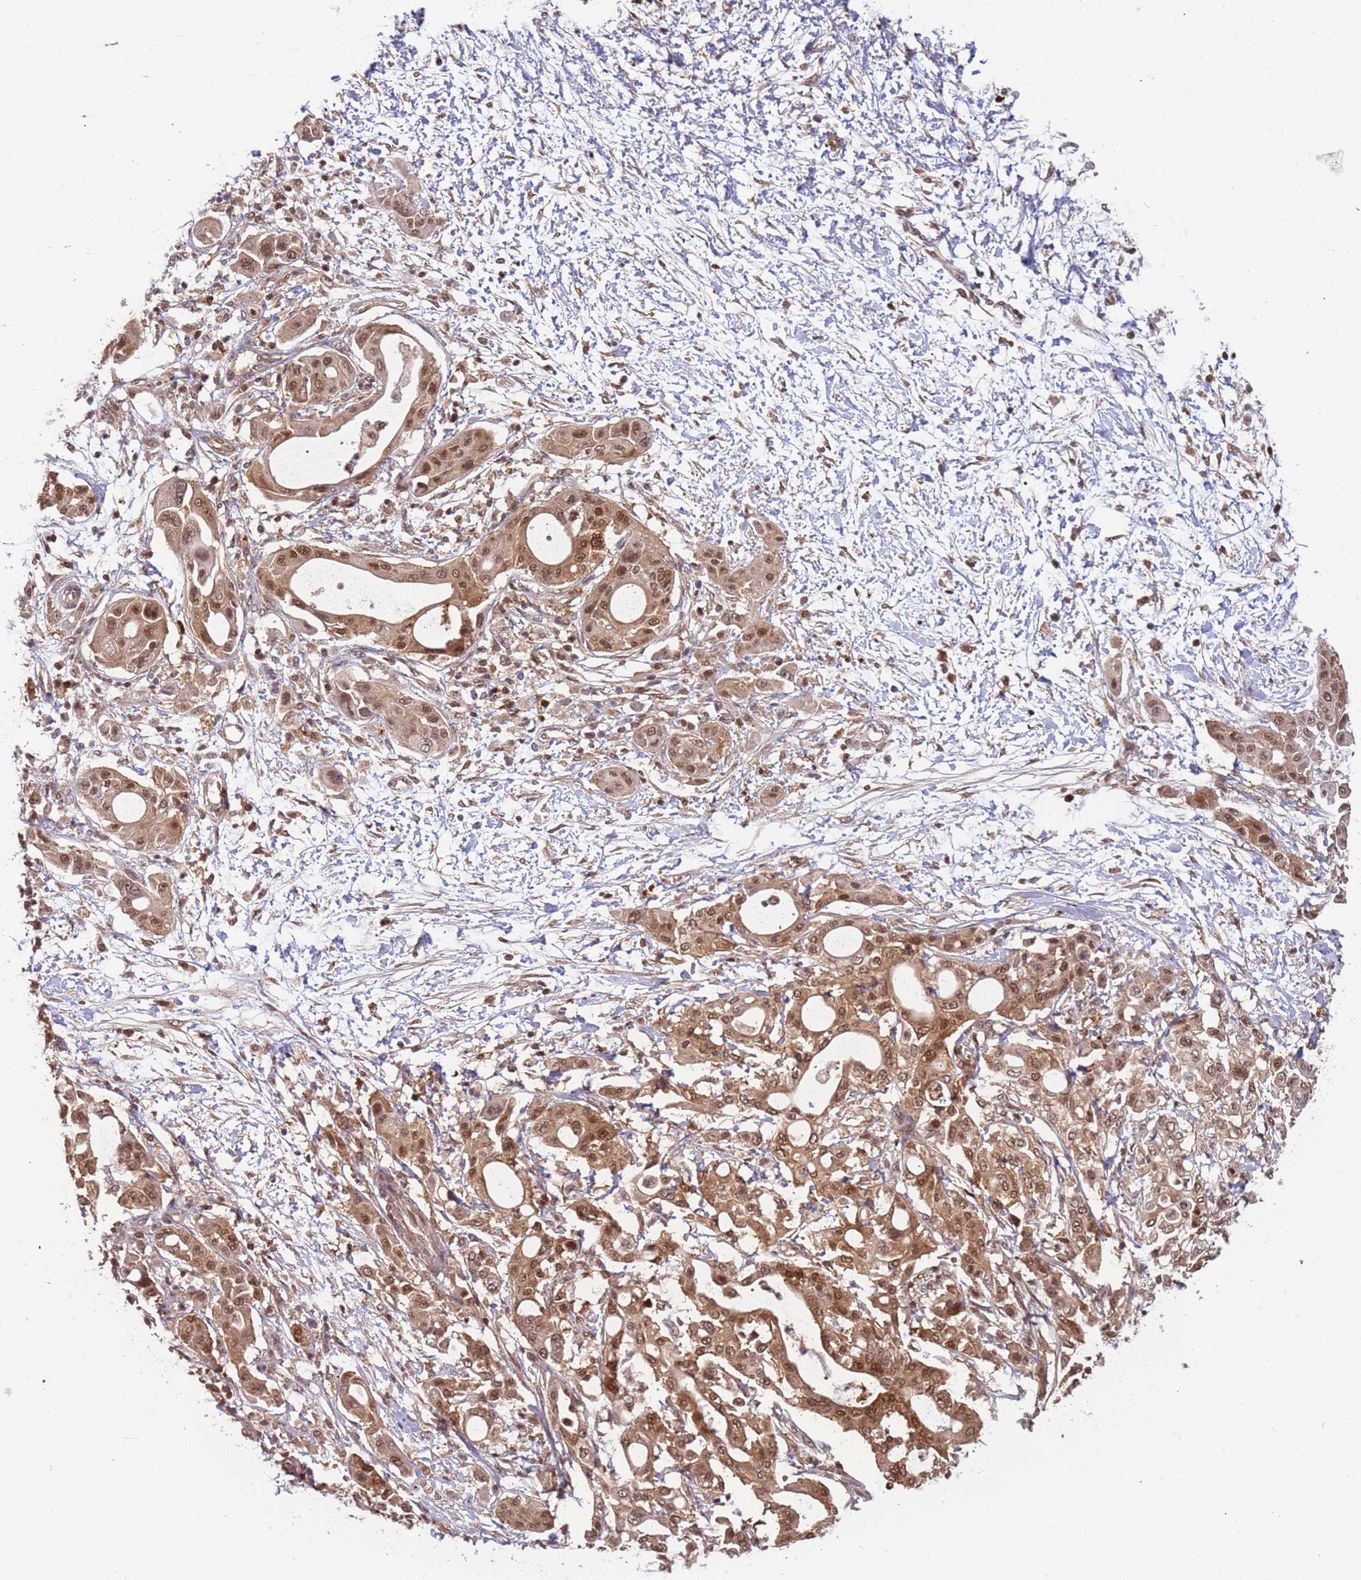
{"staining": {"intensity": "moderate", "quantity": ">75%", "location": "cytoplasmic/membranous,nuclear"}, "tissue": "pancreatic cancer", "cell_type": "Tumor cells", "image_type": "cancer", "snomed": [{"axis": "morphology", "description": "Adenocarcinoma, NOS"}, {"axis": "topography", "description": "Pancreas"}], "caption": "Immunohistochemical staining of pancreatic adenocarcinoma exhibits medium levels of moderate cytoplasmic/membranous and nuclear expression in about >75% of tumor cells.", "gene": "GBP2", "patient": {"sex": "male", "age": 68}}